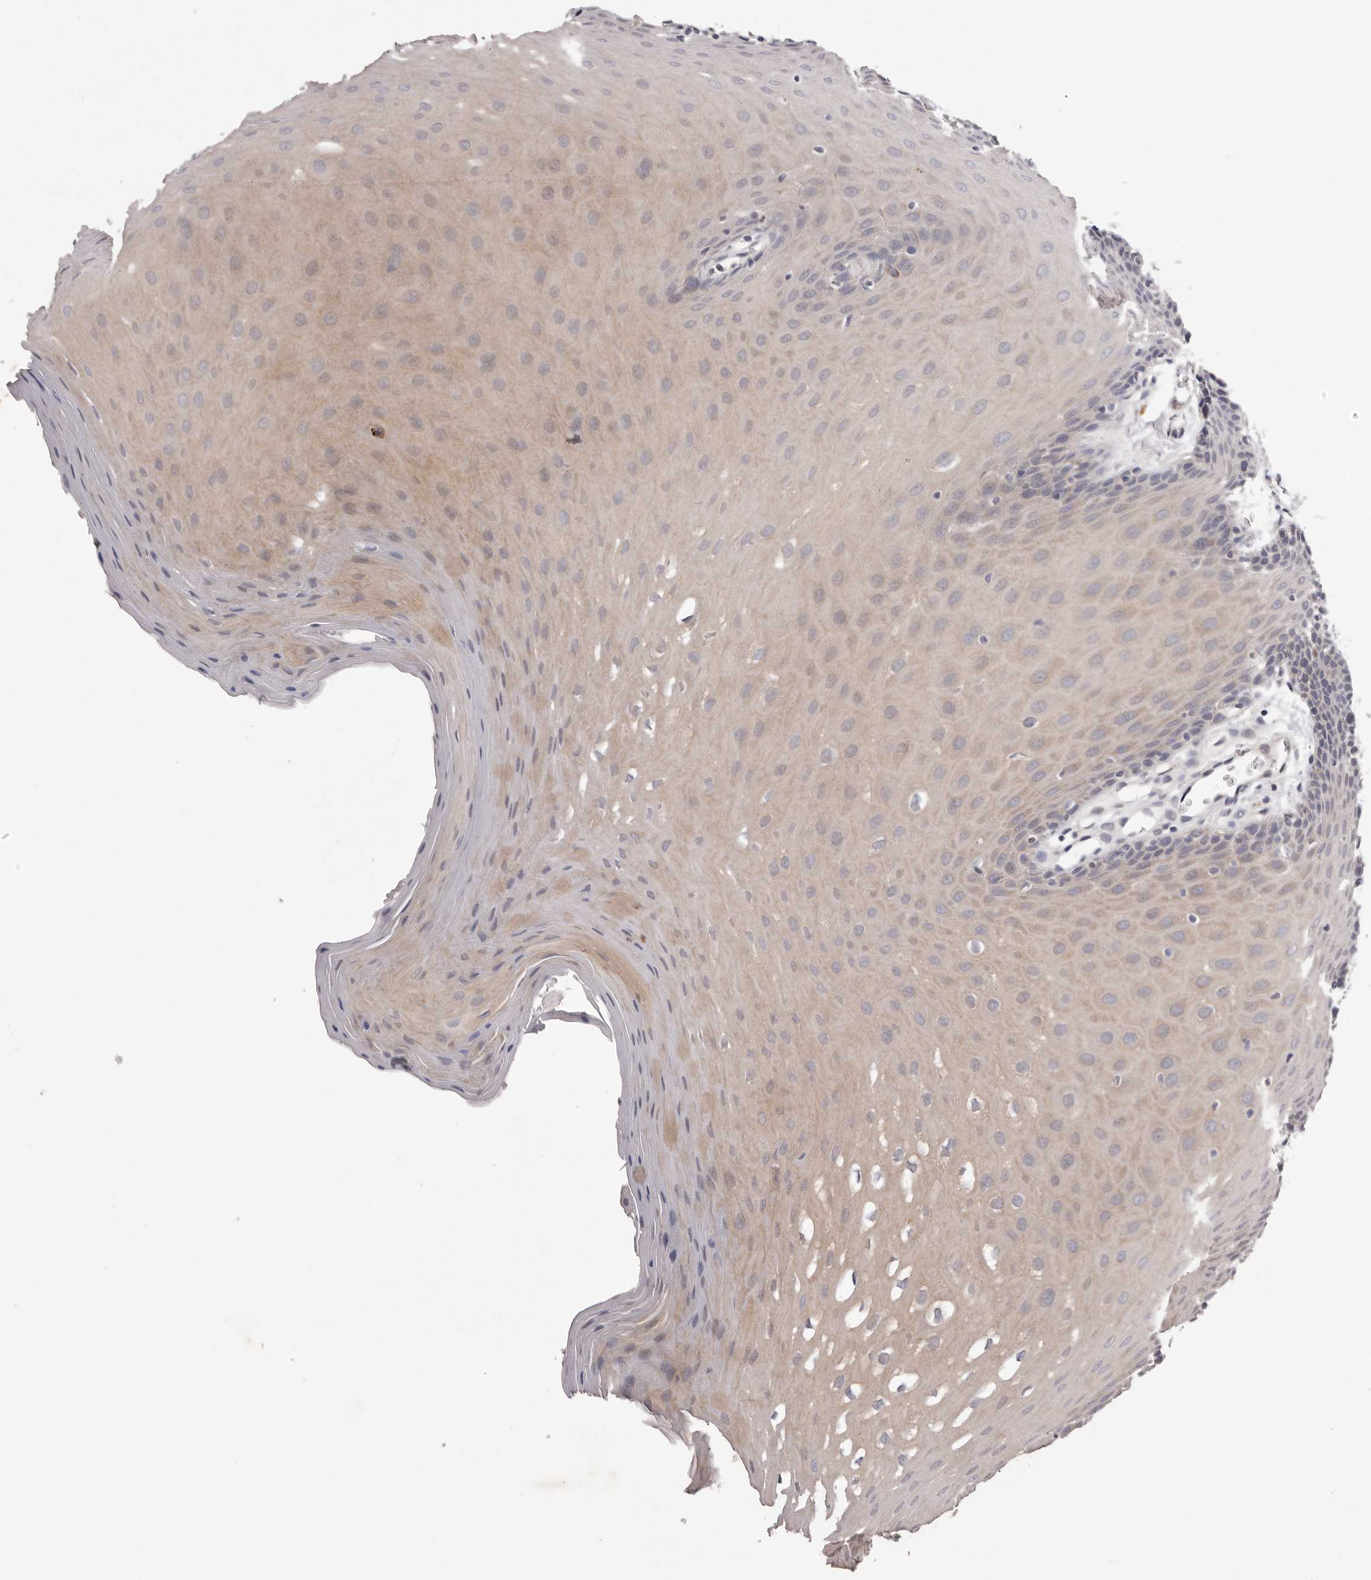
{"staining": {"intensity": "negative", "quantity": "none", "location": "none"}, "tissue": "oral mucosa", "cell_type": "Squamous epithelial cells", "image_type": "normal", "snomed": [{"axis": "morphology", "description": "Normal tissue, NOS"}, {"axis": "morphology", "description": "Squamous cell carcinoma, NOS"}, {"axis": "topography", "description": "Skeletal muscle"}, {"axis": "topography", "description": "Oral tissue"}, {"axis": "topography", "description": "Salivary gland"}, {"axis": "topography", "description": "Head-Neck"}], "caption": "Protein analysis of benign oral mucosa demonstrates no significant staining in squamous epithelial cells.", "gene": "PNRC1", "patient": {"sex": "male", "age": 54}}